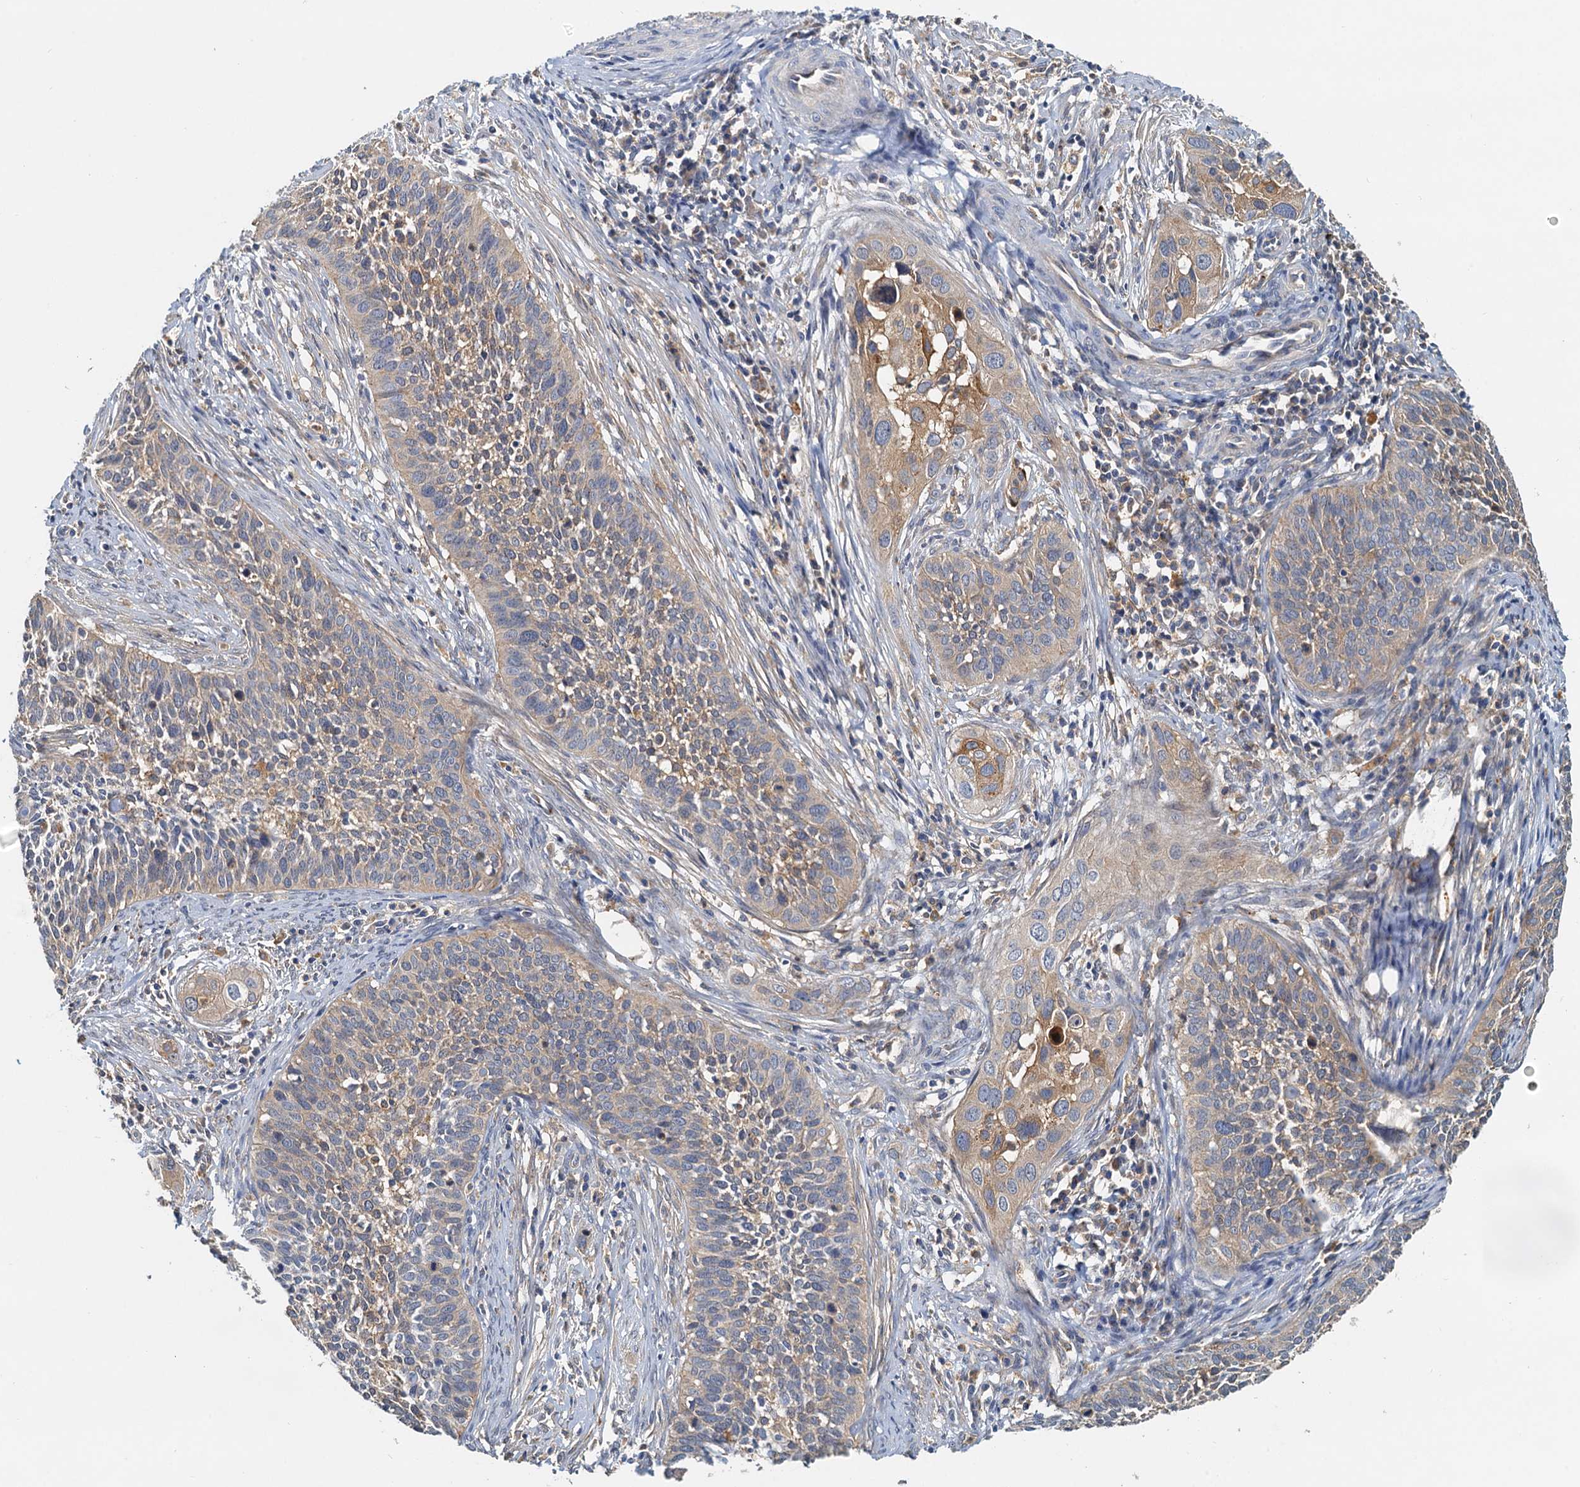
{"staining": {"intensity": "weak", "quantity": "<25%", "location": "cytoplasmic/membranous"}, "tissue": "cervical cancer", "cell_type": "Tumor cells", "image_type": "cancer", "snomed": [{"axis": "morphology", "description": "Squamous cell carcinoma, NOS"}, {"axis": "topography", "description": "Cervix"}], "caption": "Immunohistochemical staining of human cervical squamous cell carcinoma shows no significant staining in tumor cells.", "gene": "TOLLIP", "patient": {"sex": "female", "age": 34}}